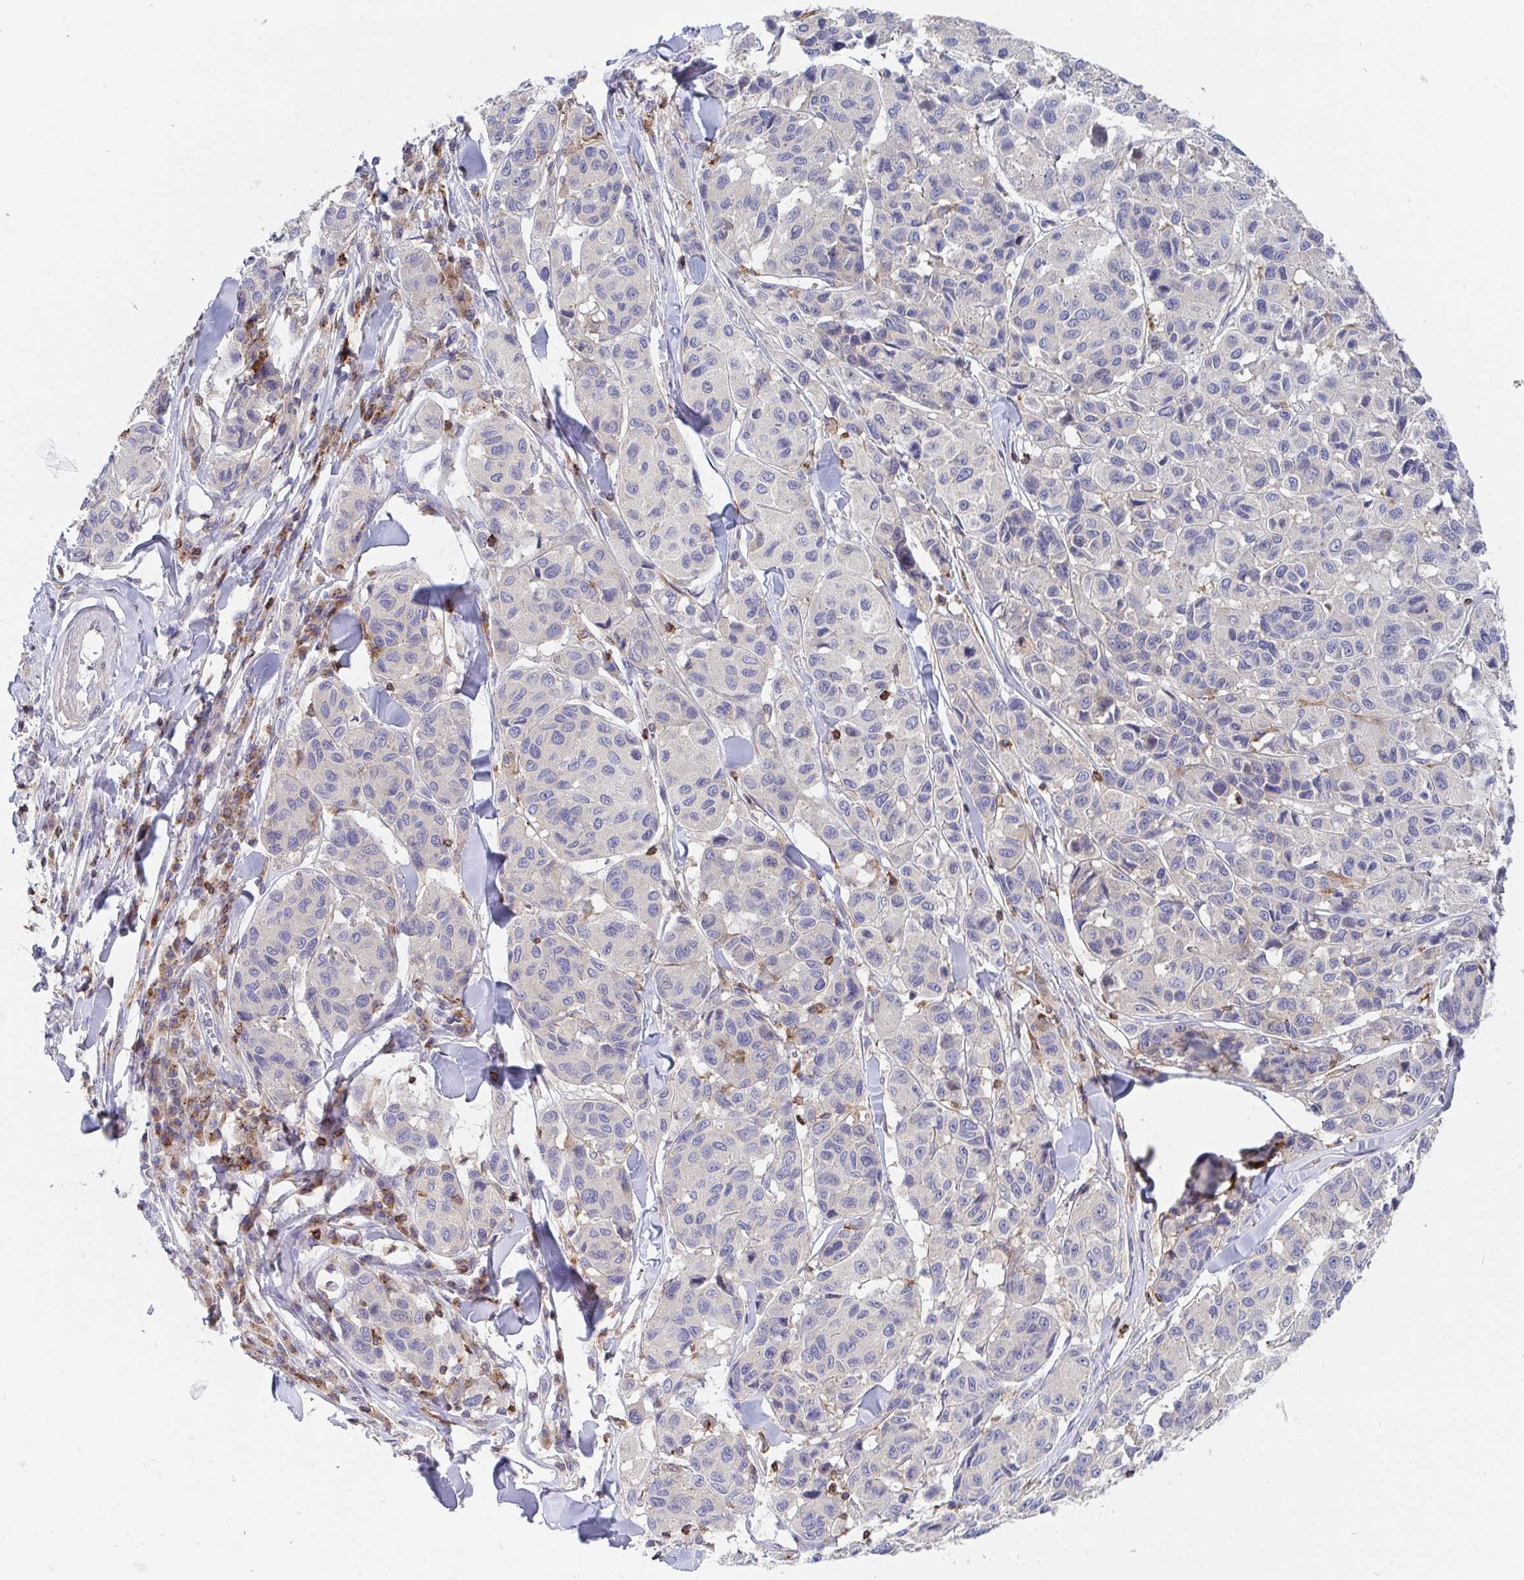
{"staining": {"intensity": "weak", "quantity": "25%-75%", "location": "cytoplasmic/membranous"}, "tissue": "melanoma", "cell_type": "Tumor cells", "image_type": "cancer", "snomed": [{"axis": "morphology", "description": "Malignant melanoma, NOS"}, {"axis": "topography", "description": "Skin"}], "caption": "Human melanoma stained with a brown dye reveals weak cytoplasmic/membranous positive expression in approximately 25%-75% of tumor cells.", "gene": "FRMD3", "patient": {"sex": "female", "age": 66}}